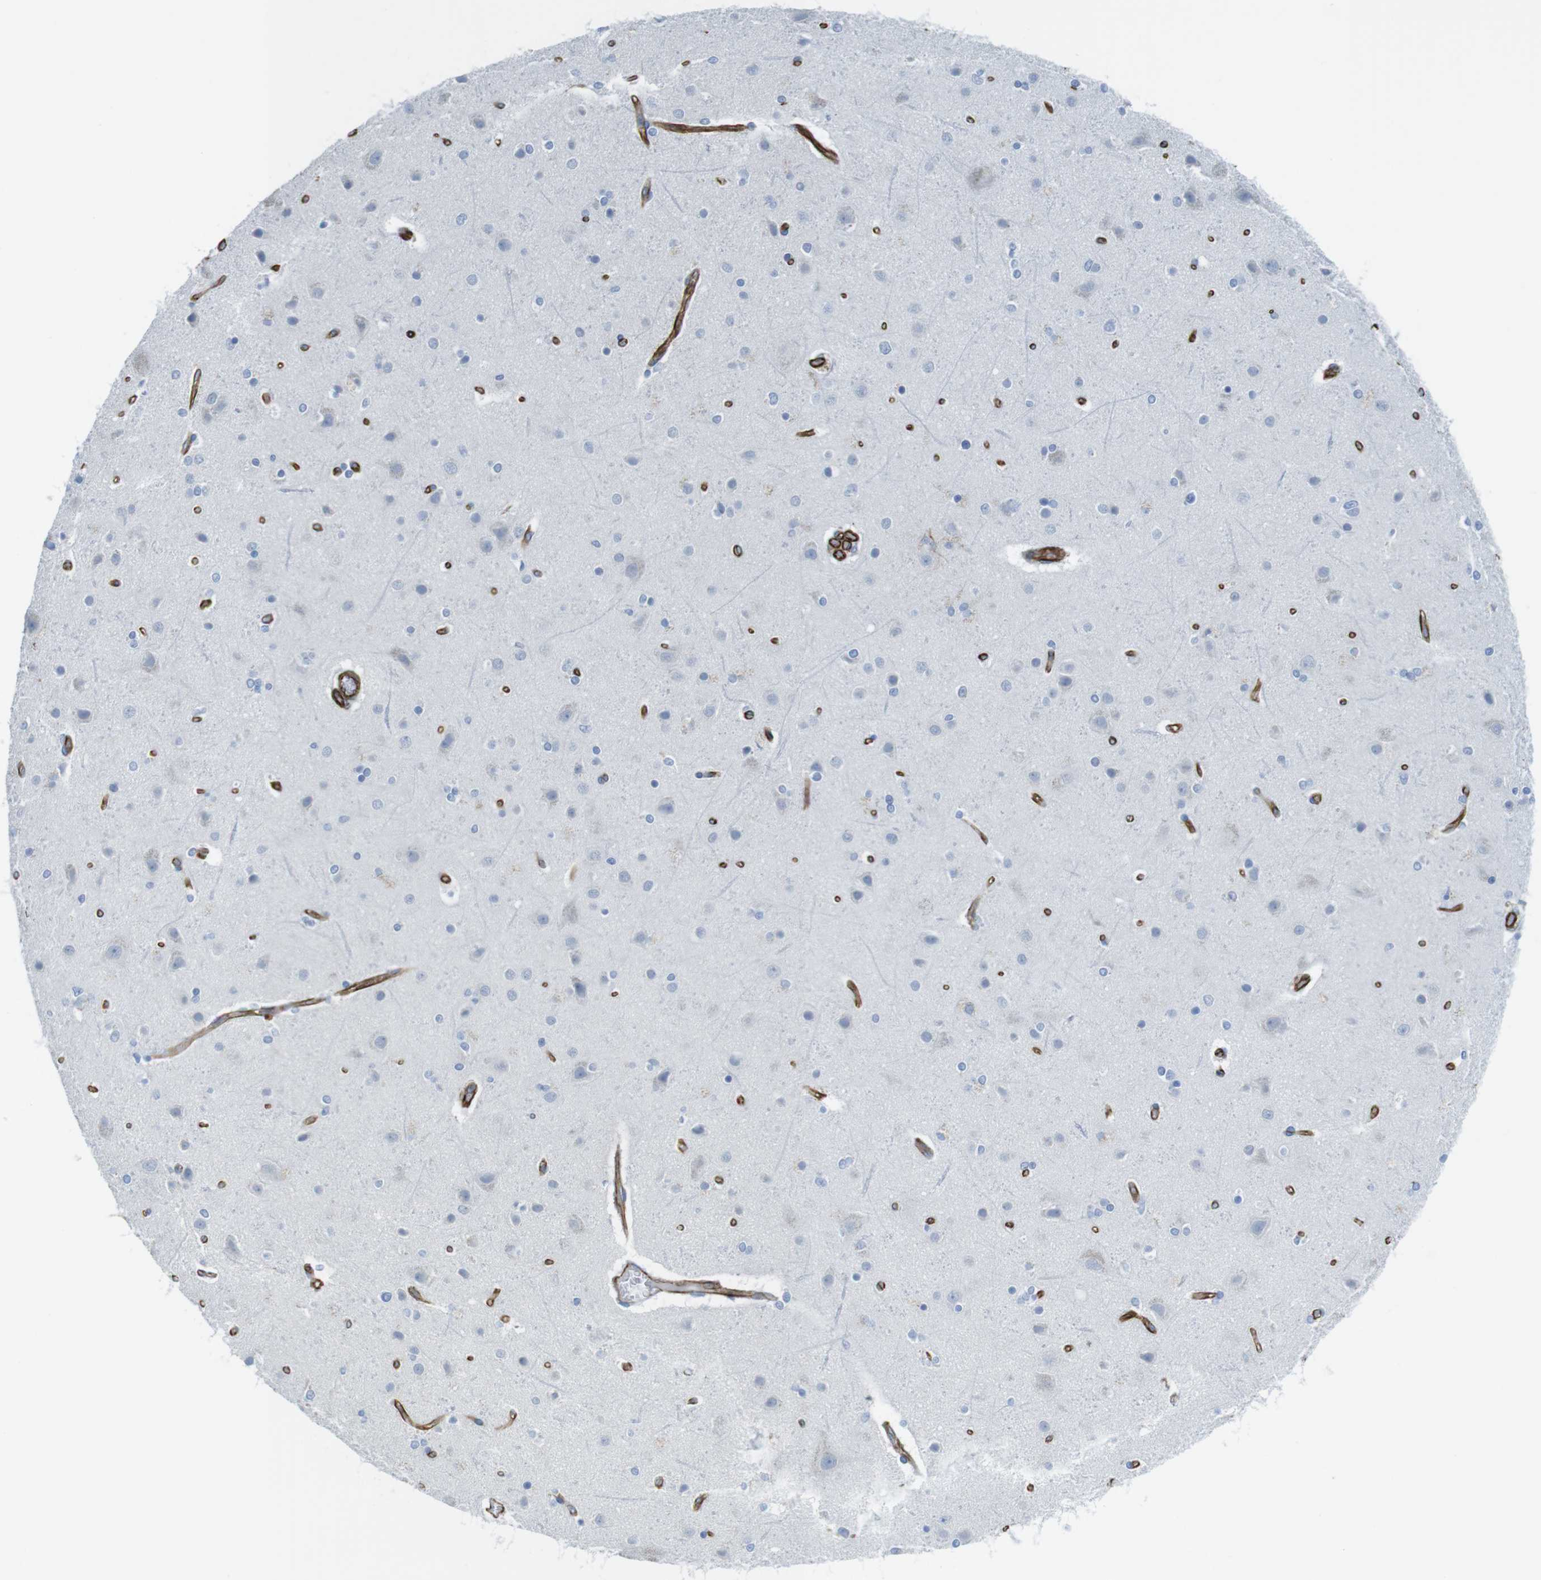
{"staining": {"intensity": "strong", "quantity": ">75%", "location": "cytoplasmic/membranous"}, "tissue": "cerebral cortex", "cell_type": "Endothelial cells", "image_type": "normal", "snomed": [{"axis": "morphology", "description": "Normal tissue, NOS"}, {"axis": "topography", "description": "Cerebral cortex"}], "caption": "Protein expression by immunohistochemistry shows strong cytoplasmic/membranous expression in approximately >75% of endothelial cells in normal cerebral cortex.", "gene": "RALGPS1", "patient": {"sex": "female", "age": 54}}